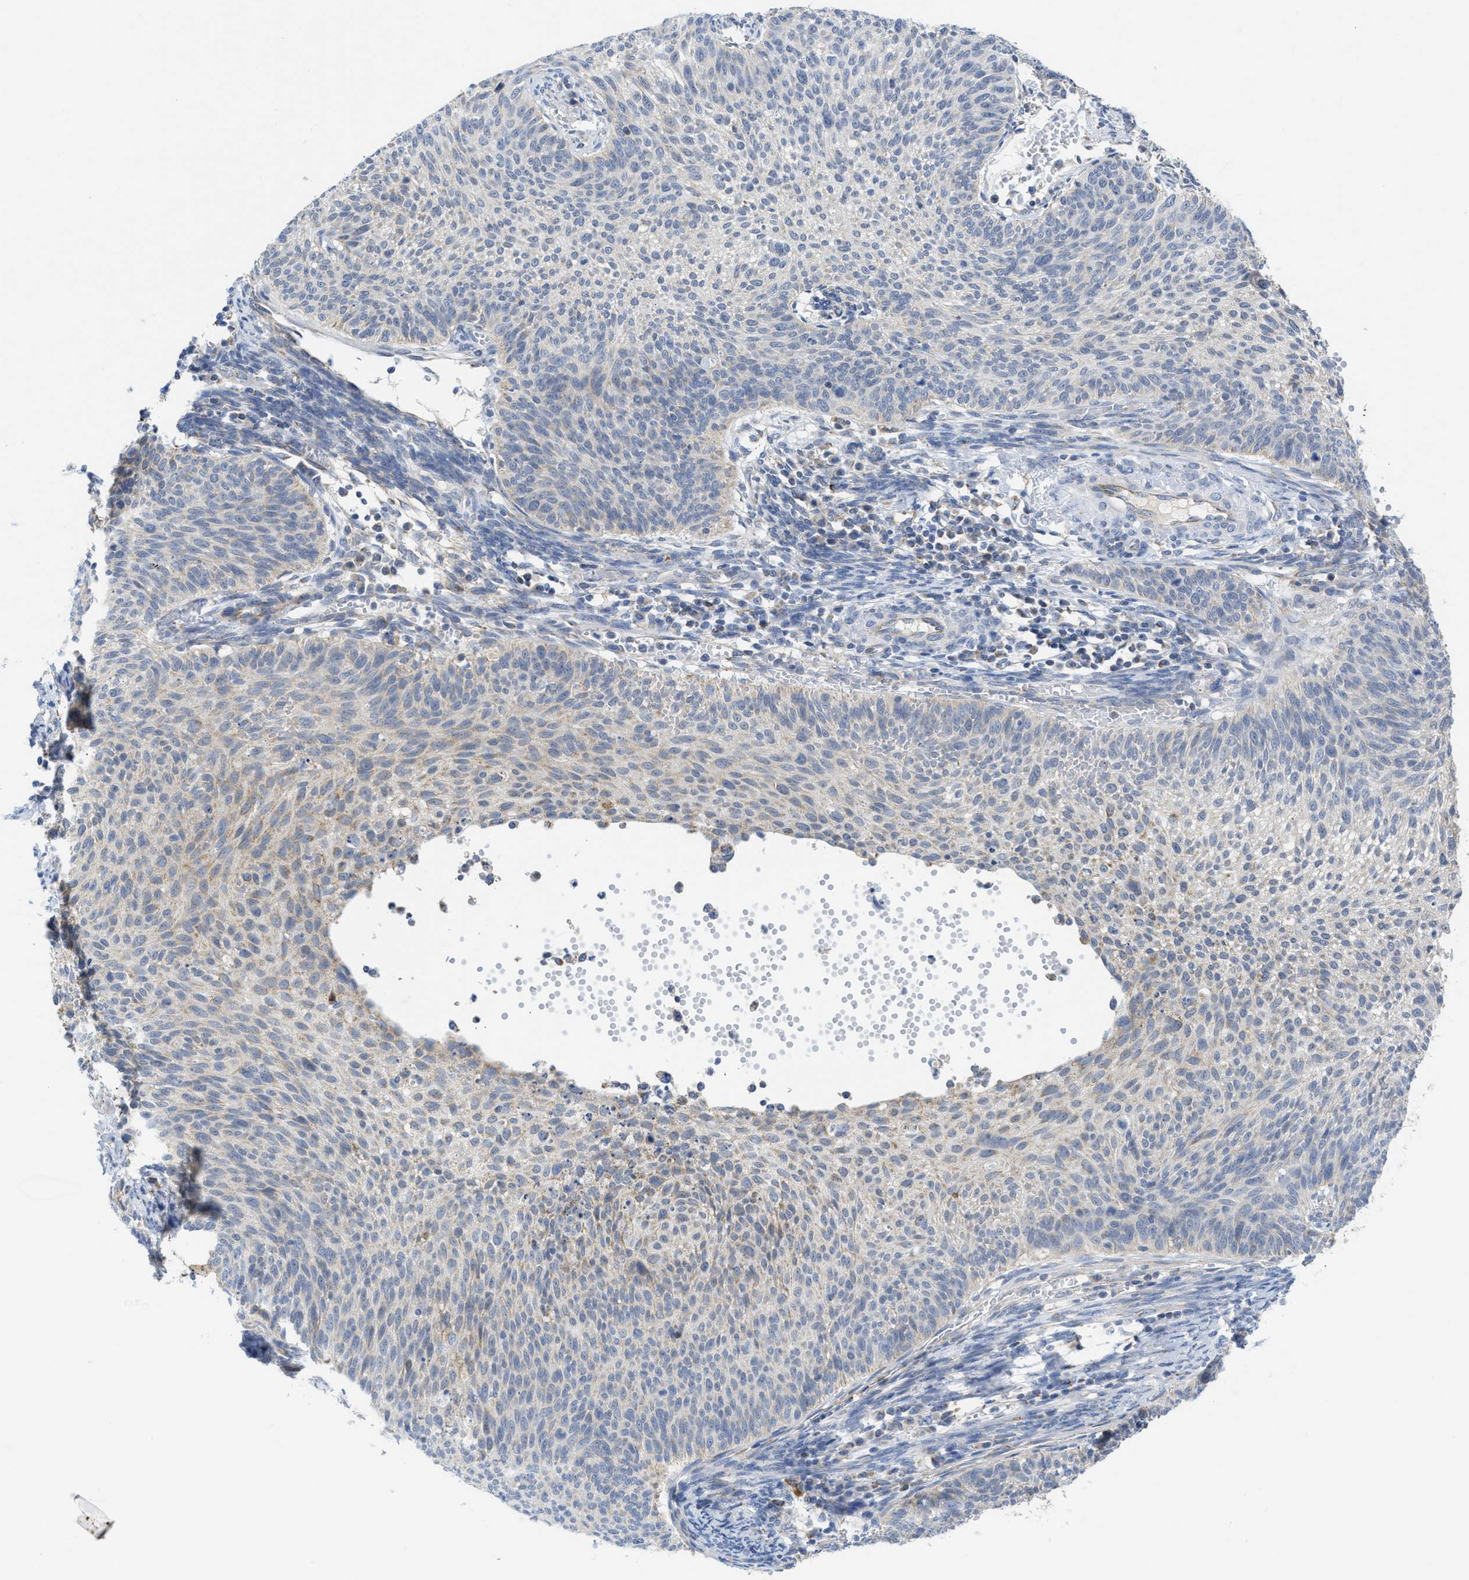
{"staining": {"intensity": "weak", "quantity": "<25%", "location": "cytoplasmic/membranous"}, "tissue": "cervical cancer", "cell_type": "Tumor cells", "image_type": "cancer", "snomed": [{"axis": "morphology", "description": "Squamous cell carcinoma, NOS"}, {"axis": "topography", "description": "Cervix"}], "caption": "Tumor cells show no significant protein staining in squamous cell carcinoma (cervical).", "gene": "GATD3", "patient": {"sex": "female", "age": 70}}